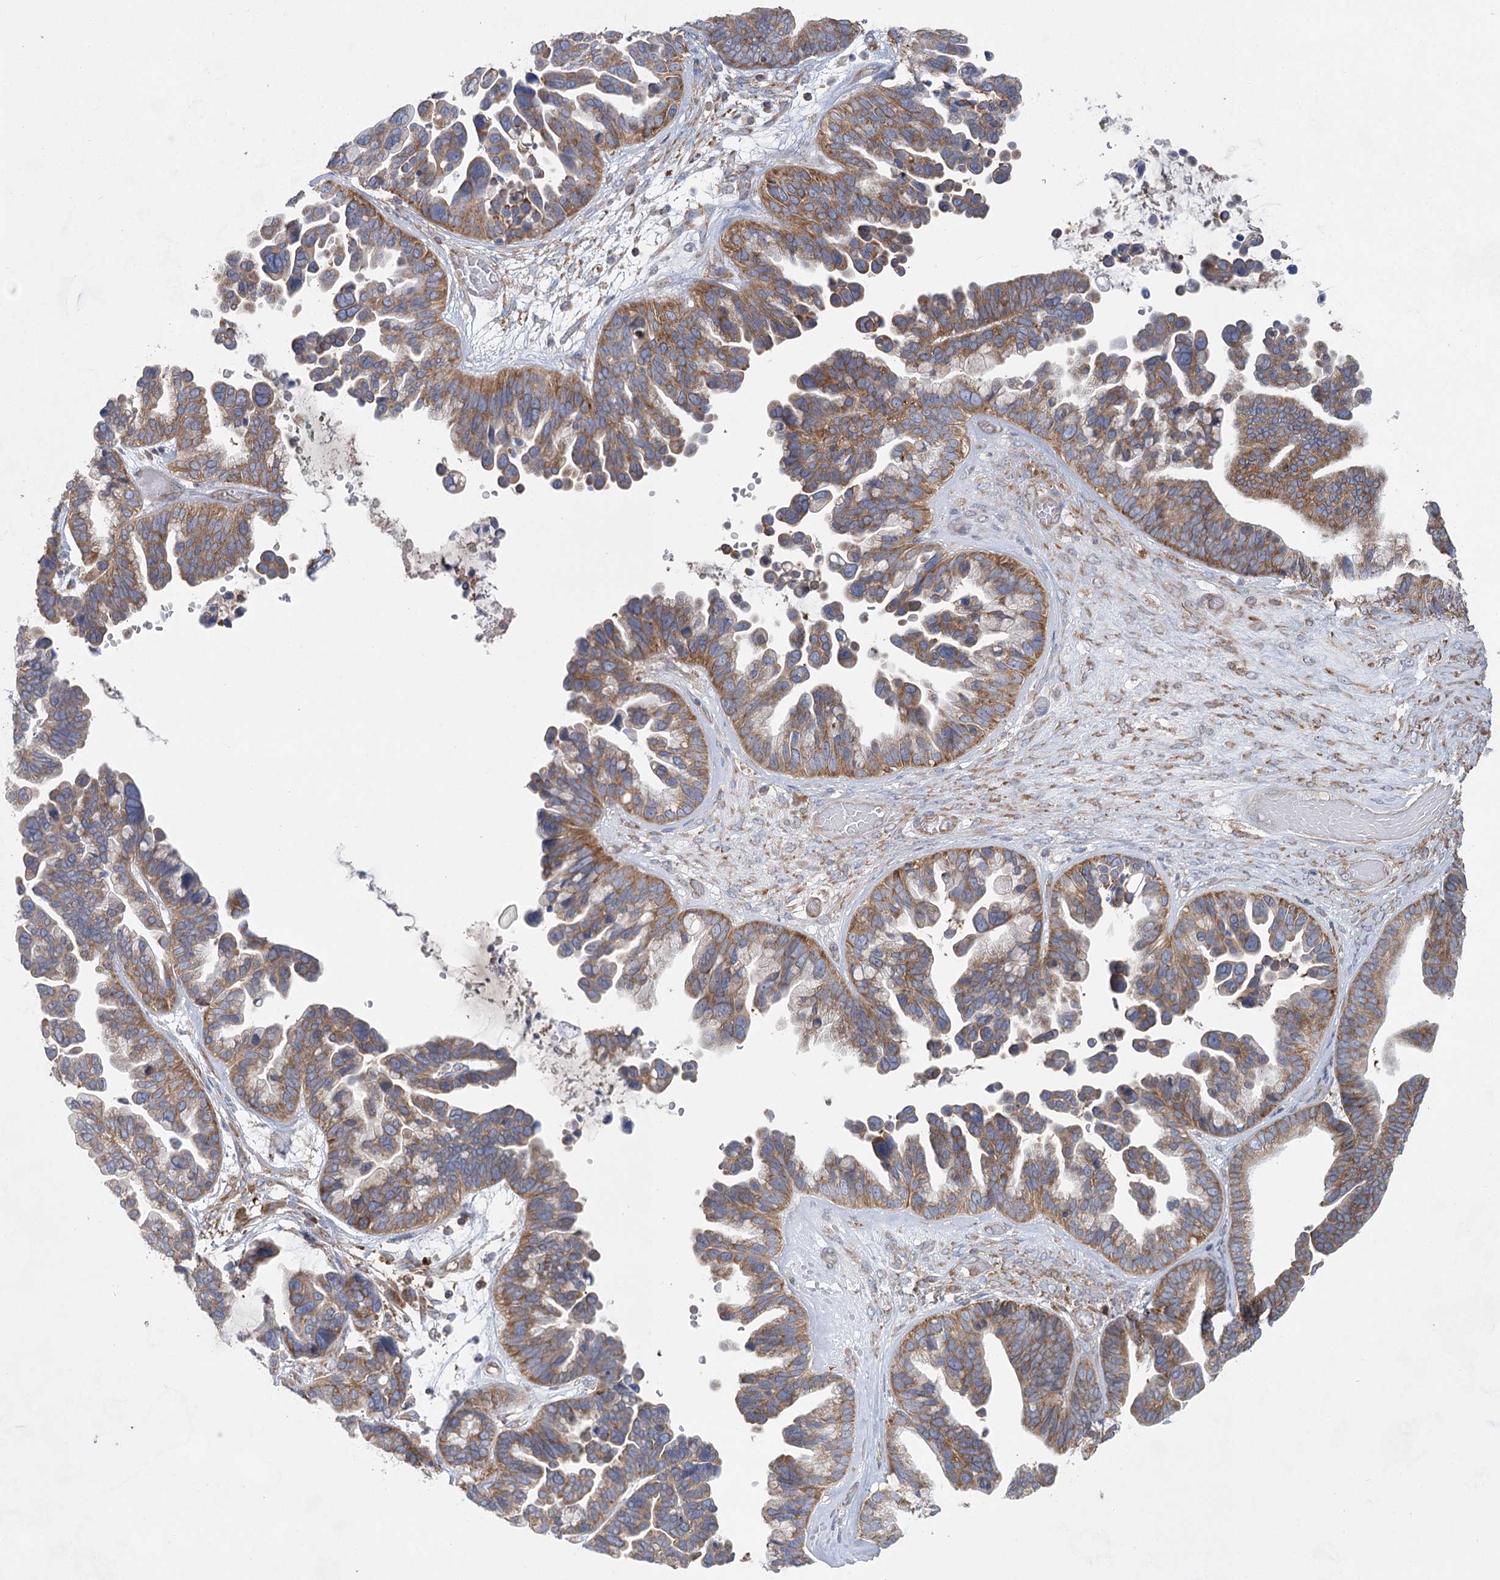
{"staining": {"intensity": "moderate", "quantity": ">75%", "location": "cytoplasmic/membranous"}, "tissue": "ovarian cancer", "cell_type": "Tumor cells", "image_type": "cancer", "snomed": [{"axis": "morphology", "description": "Cystadenocarcinoma, serous, NOS"}, {"axis": "topography", "description": "Ovary"}], "caption": "A brown stain labels moderate cytoplasmic/membranous positivity of a protein in ovarian serous cystadenocarcinoma tumor cells.", "gene": "EIF3A", "patient": {"sex": "female", "age": 56}}